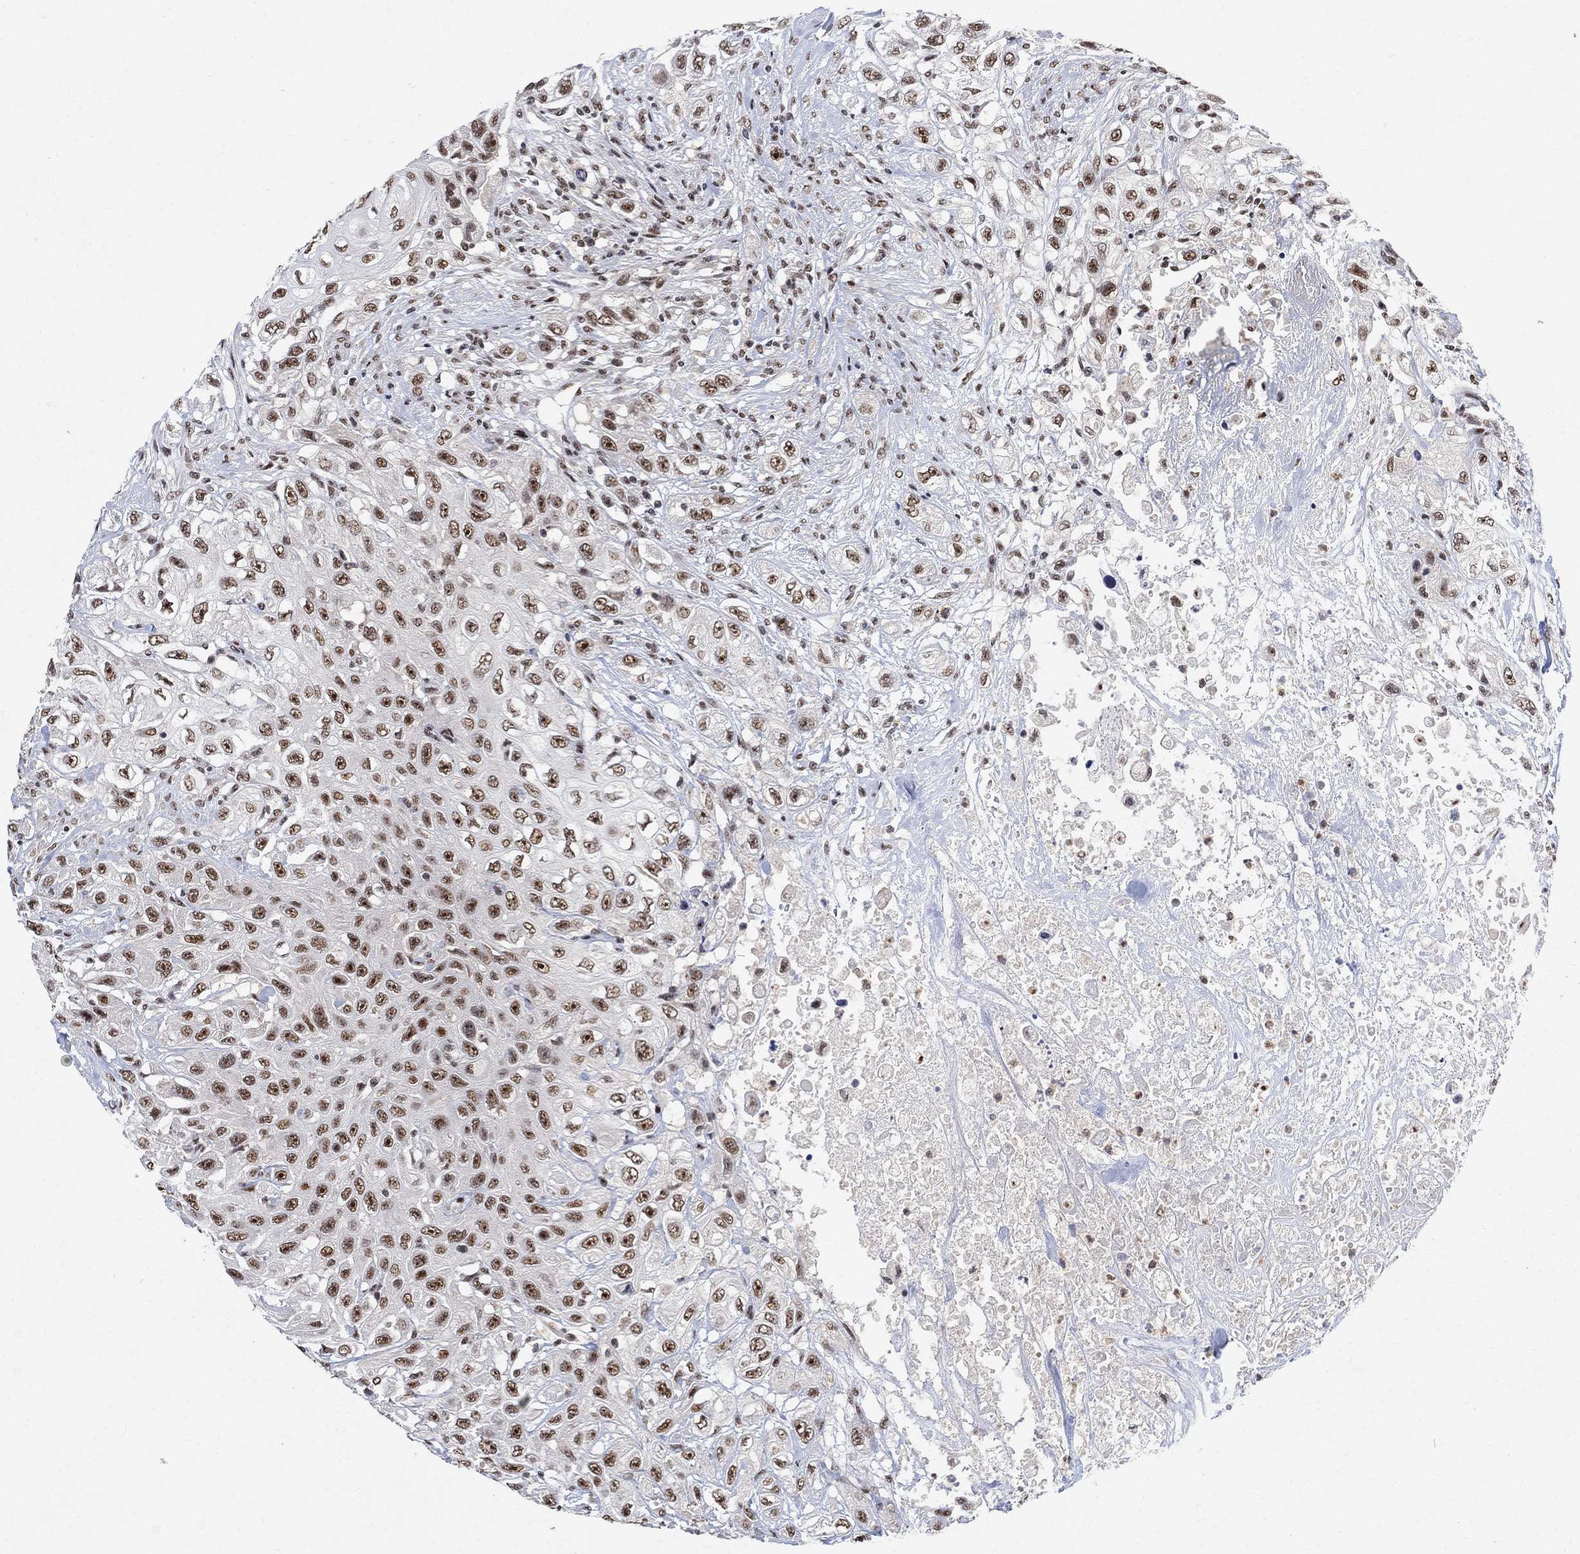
{"staining": {"intensity": "moderate", "quantity": ">75%", "location": "nuclear"}, "tissue": "urothelial cancer", "cell_type": "Tumor cells", "image_type": "cancer", "snomed": [{"axis": "morphology", "description": "Urothelial carcinoma, High grade"}, {"axis": "topography", "description": "Urinary bladder"}], "caption": "Urothelial carcinoma (high-grade) stained with immunohistochemistry (IHC) exhibits moderate nuclear expression in about >75% of tumor cells.", "gene": "E4F1", "patient": {"sex": "female", "age": 56}}